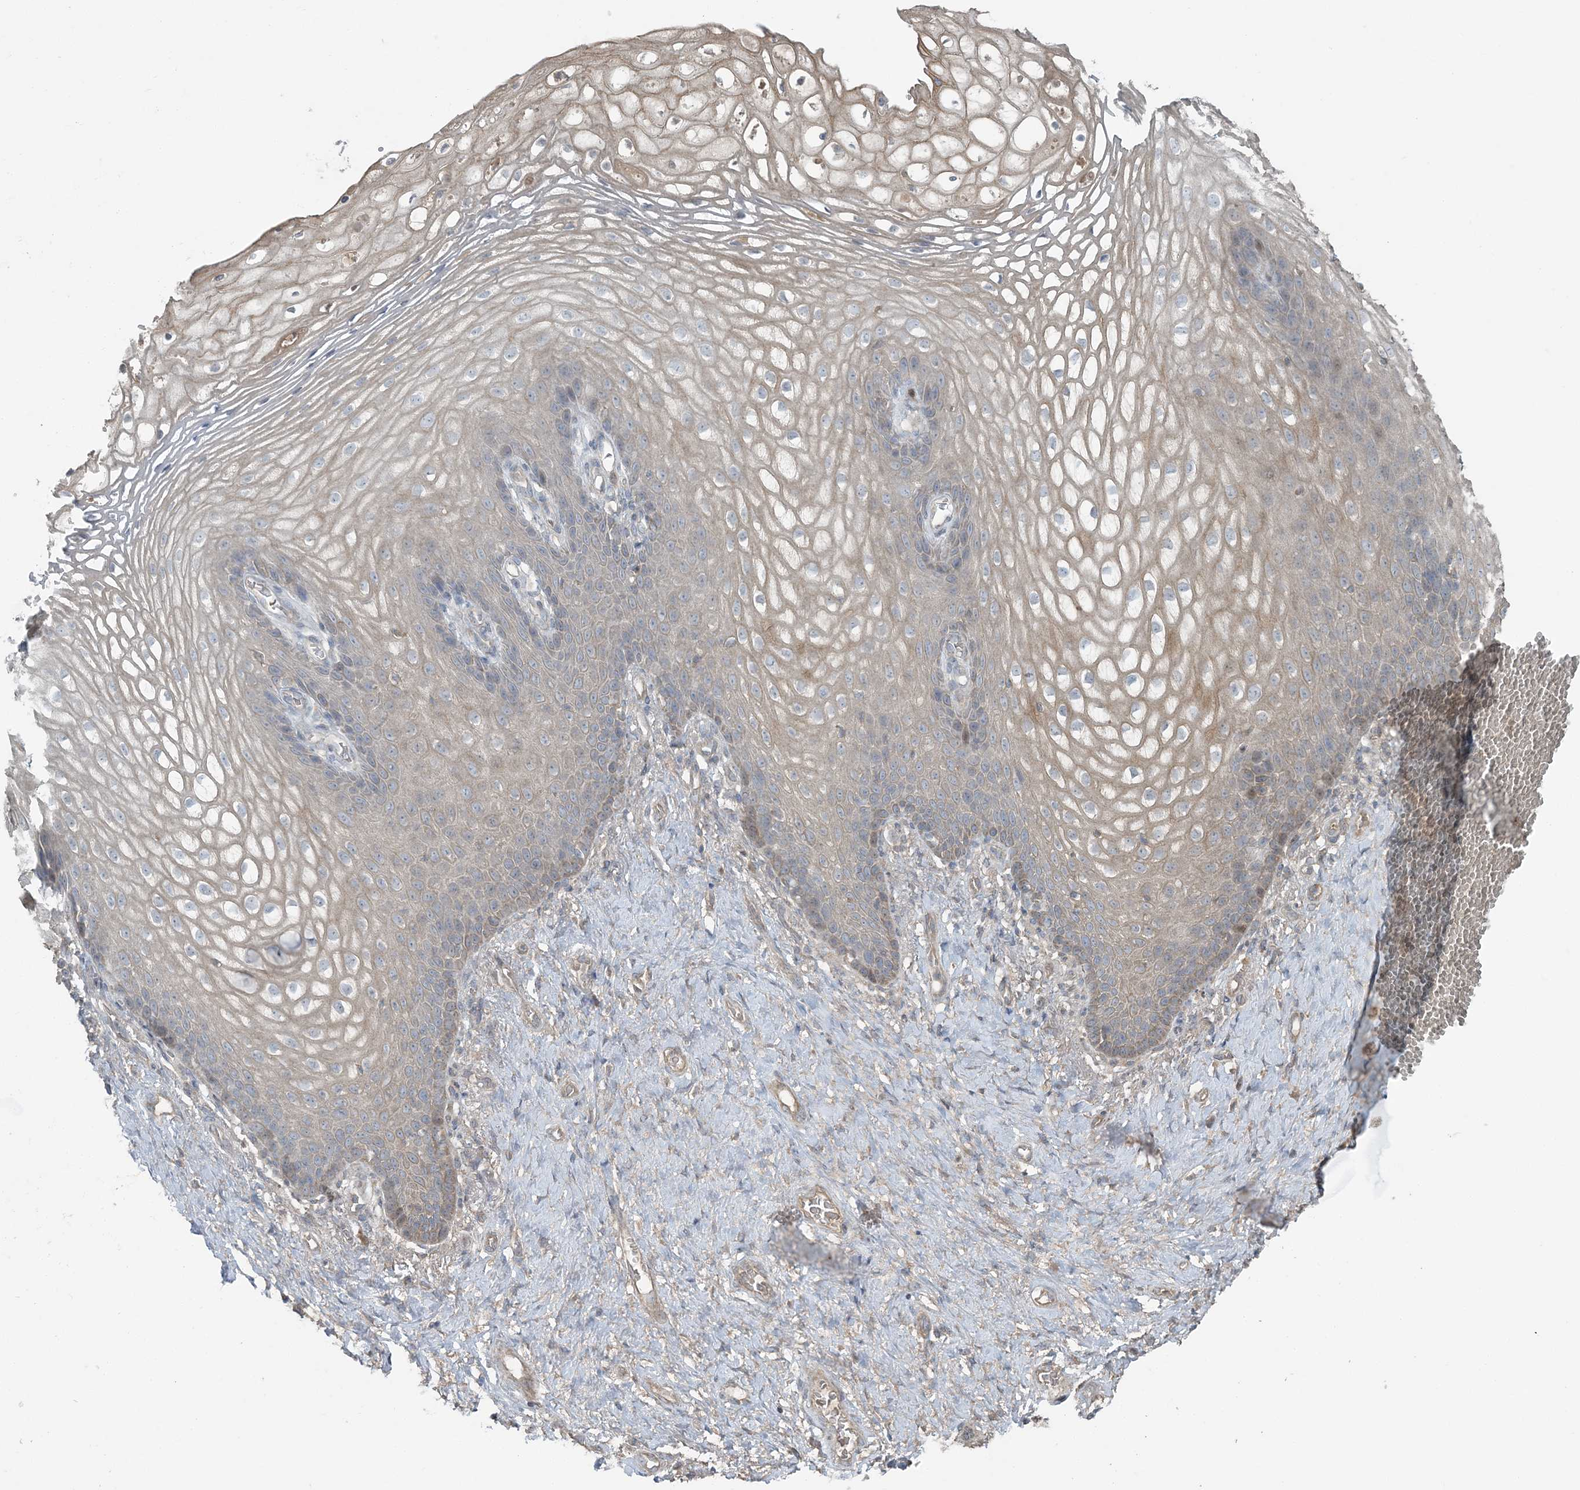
{"staining": {"intensity": "weak", "quantity": "<25%", "location": "cytoplasmic/membranous"}, "tissue": "vagina", "cell_type": "Squamous epithelial cells", "image_type": "normal", "snomed": [{"axis": "morphology", "description": "Normal tissue, NOS"}, {"axis": "topography", "description": "Vagina"}], "caption": "High magnification brightfield microscopy of unremarkable vagina stained with DAB (3,3'-diaminobenzidine) (brown) and counterstained with hematoxylin (blue): squamous epithelial cells show no significant positivity. (Immunohistochemistry, brightfield microscopy, high magnification).", "gene": "SLC4A10", "patient": {"sex": "female", "age": 60}}